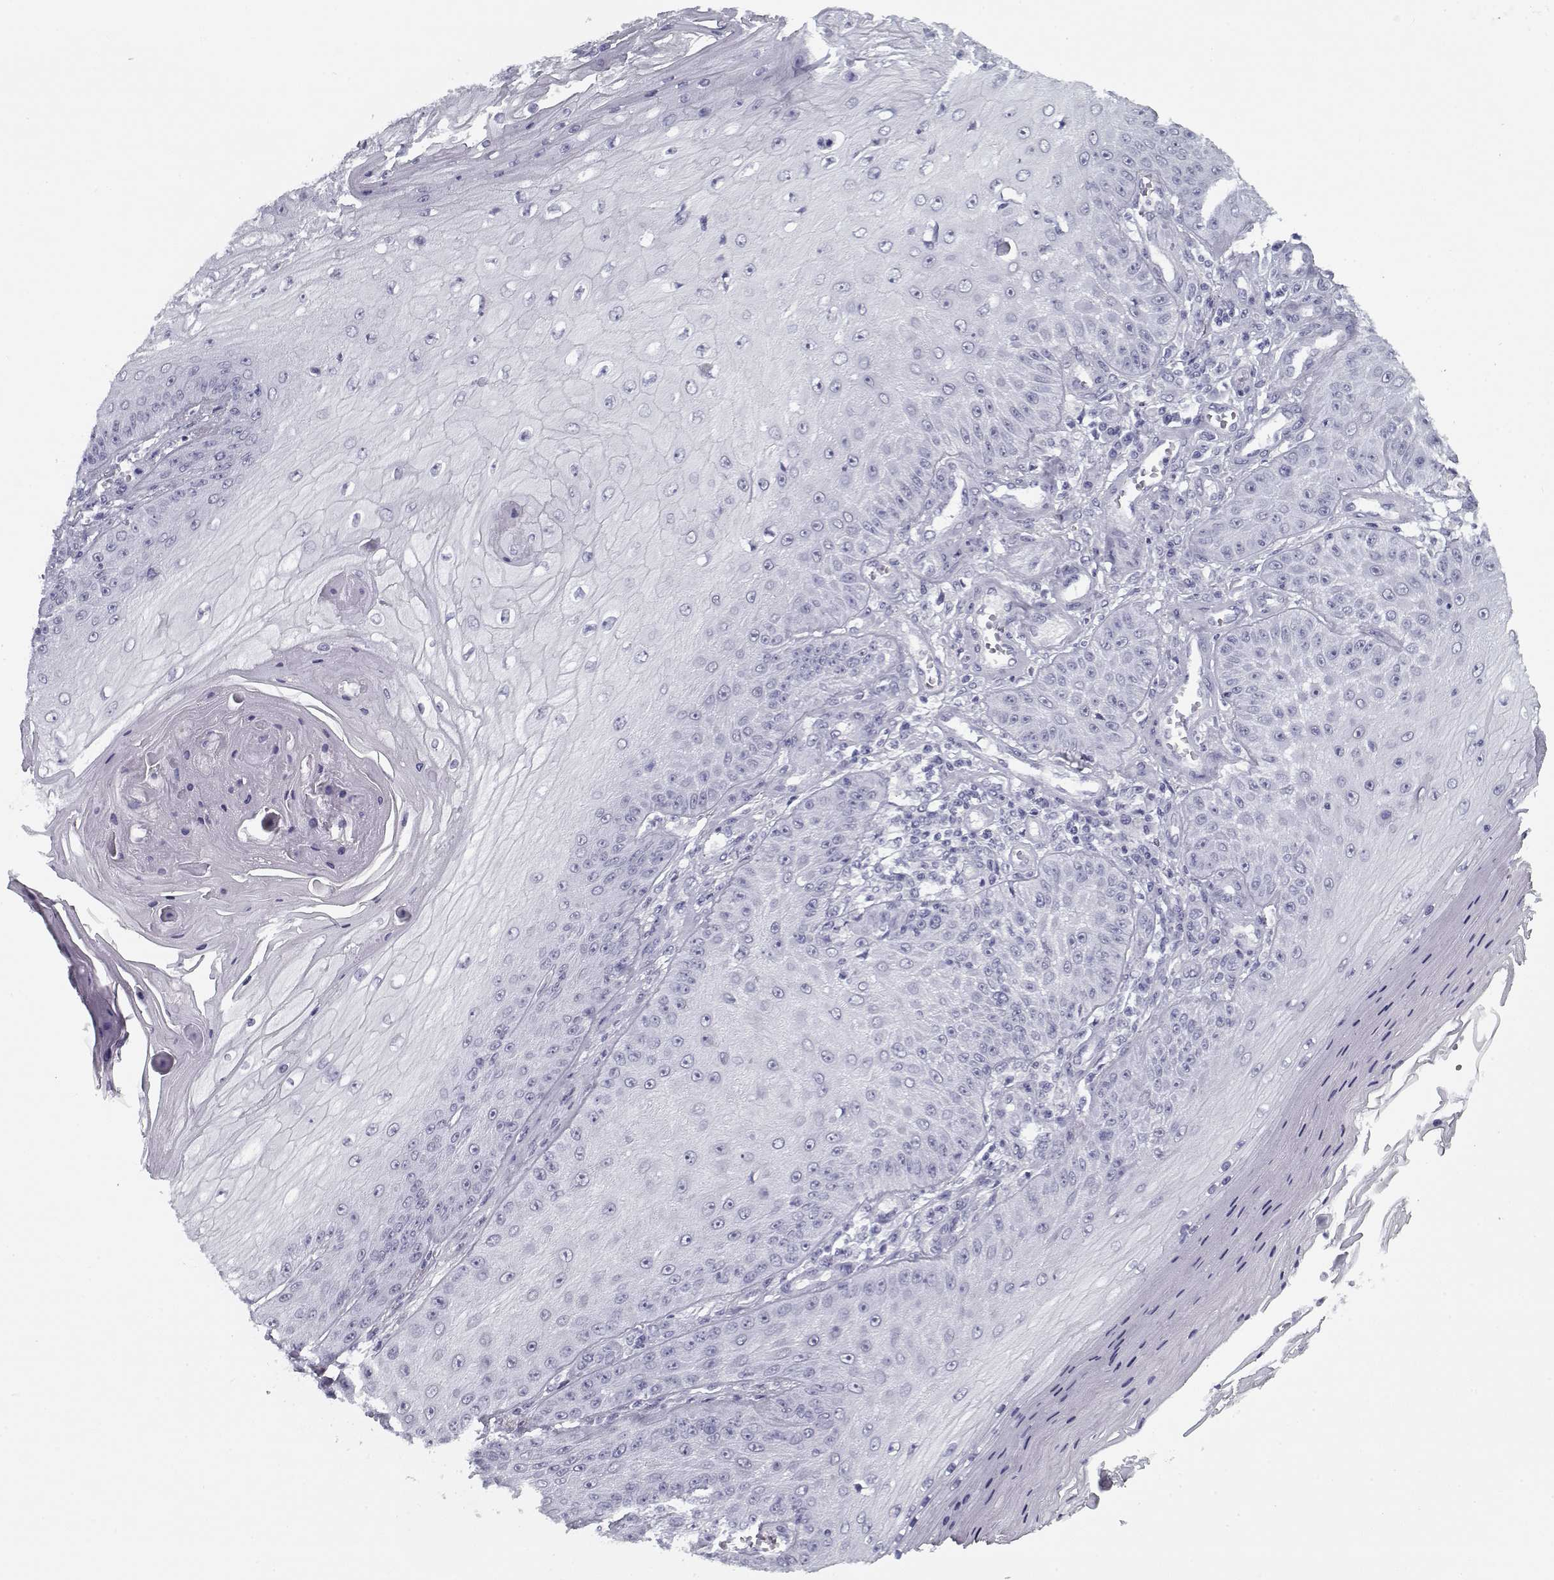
{"staining": {"intensity": "negative", "quantity": "none", "location": "none"}, "tissue": "skin cancer", "cell_type": "Tumor cells", "image_type": "cancer", "snomed": [{"axis": "morphology", "description": "Squamous cell carcinoma, NOS"}, {"axis": "topography", "description": "Skin"}], "caption": "Tumor cells are negative for brown protein staining in skin cancer. (Stains: DAB immunohistochemistry (IHC) with hematoxylin counter stain, Microscopy: brightfield microscopy at high magnification).", "gene": "SPACA9", "patient": {"sex": "male", "age": 70}}